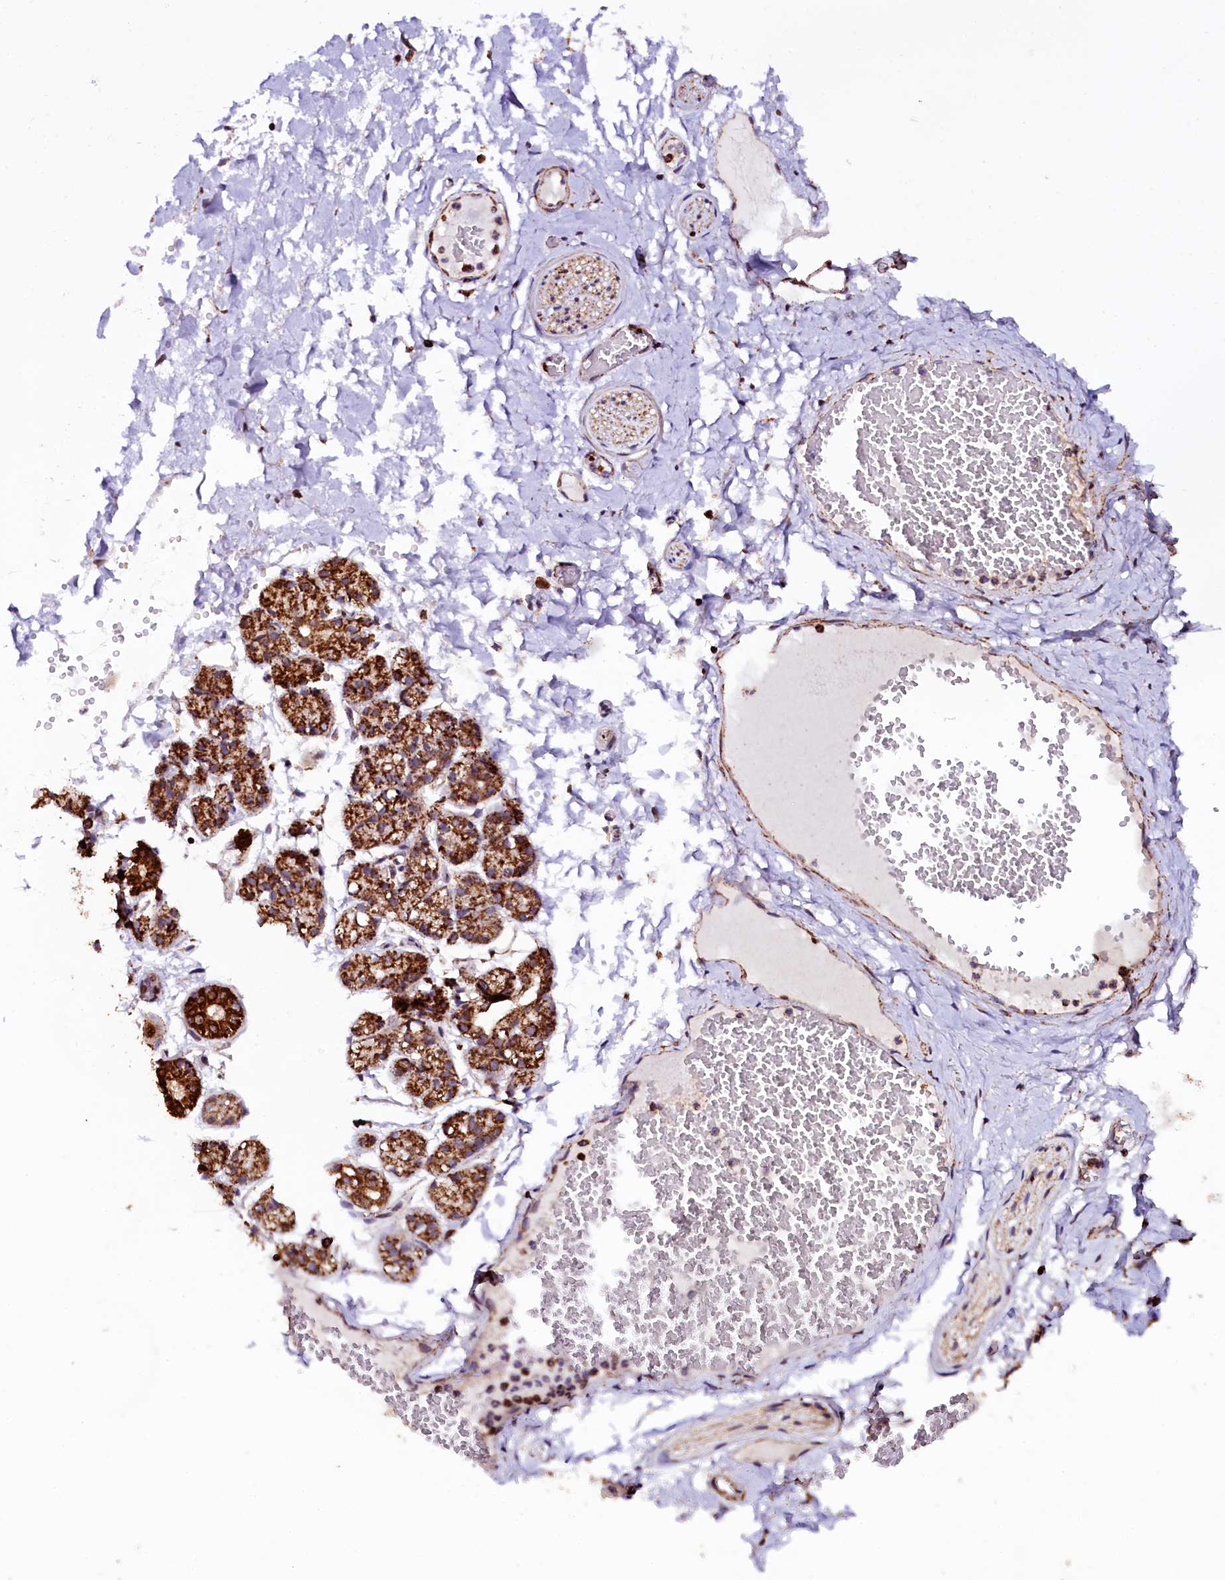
{"staining": {"intensity": "strong", "quantity": ">75%", "location": "cytoplasmic/membranous"}, "tissue": "salivary gland", "cell_type": "Glandular cells", "image_type": "normal", "snomed": [{"axis": "morphology", "description": "Normal tissue, NOS"}, {"axis": "topography", "description": "Salivary gland"}], "caption": "Immunohistochemical staining of normal salivary gland reveals high levels of strong cytoplasmic/membranous expression in approximately >75% of glandular cells. (Stains: DAB in brown, nuclei in blue, Microscopy: brightfield microscopy at high magnification).", "gene": "KLC2", "patient": {"sex": "male", "age": 63}}